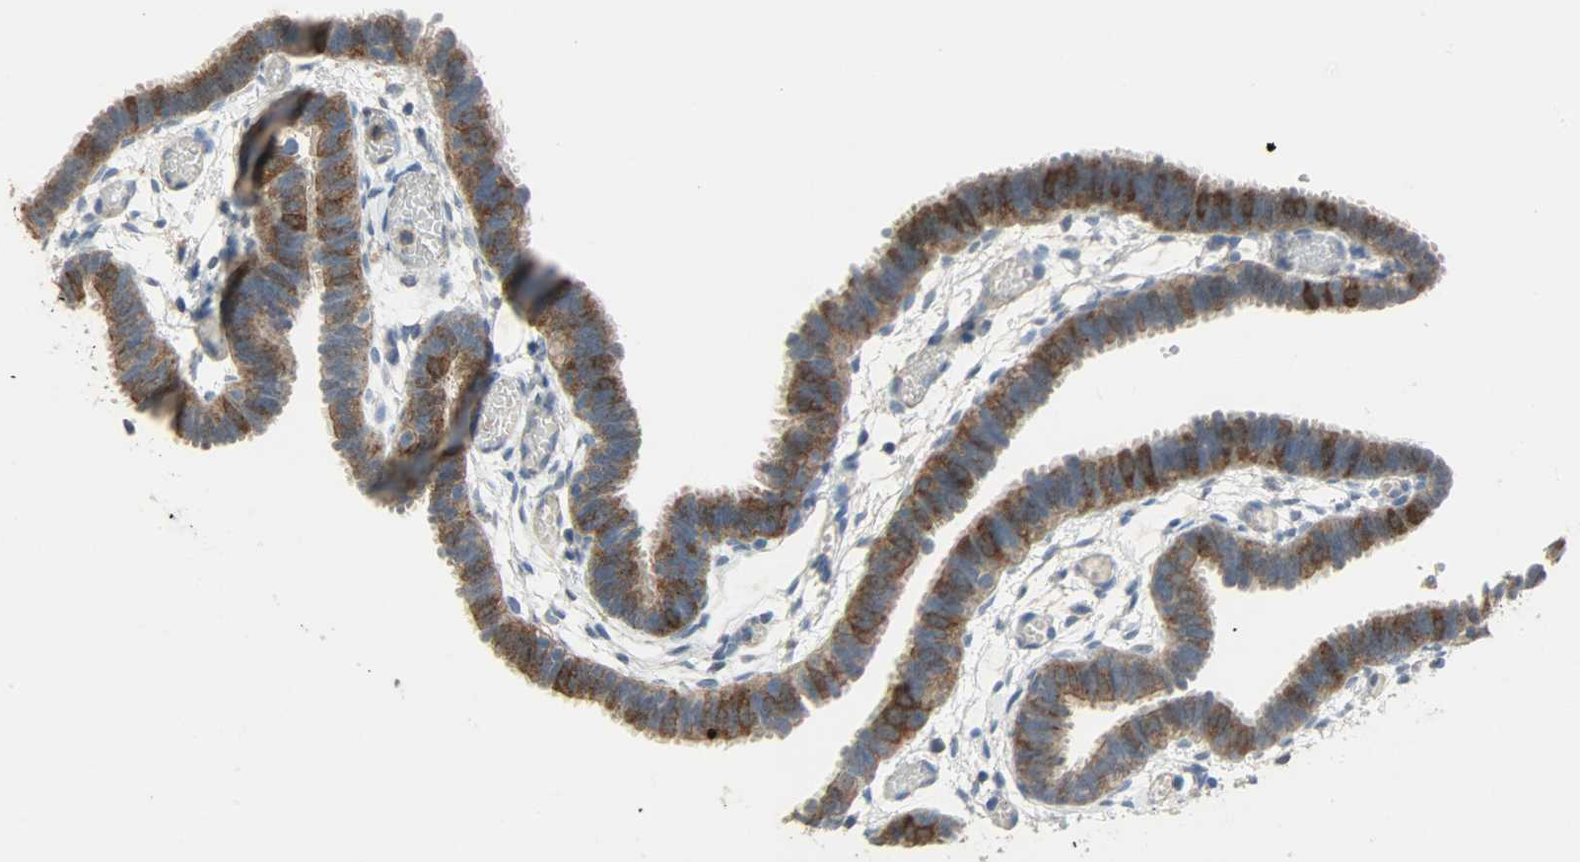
{"staining": {"intensity": "moderate", "quantity": ">75%", "location": "cytoplasmic/membranous"}, "tissue": "fallopian tube", "cell_type": "Glandular cells", "image_type": "normal", "snomed": [{"axis": "morphology", "description": "Normal tissue, NOS"}, {"axis": "topography", "description": "Fallopian tube"}], "caption": "Human fallopian tube stained with a brown dye reveals moderate cytoplasmic/membranous positive expression in about >75% of glandular cells.", "gene": "DNAJA4", "patient": {"sex": "female", "age": 29}}